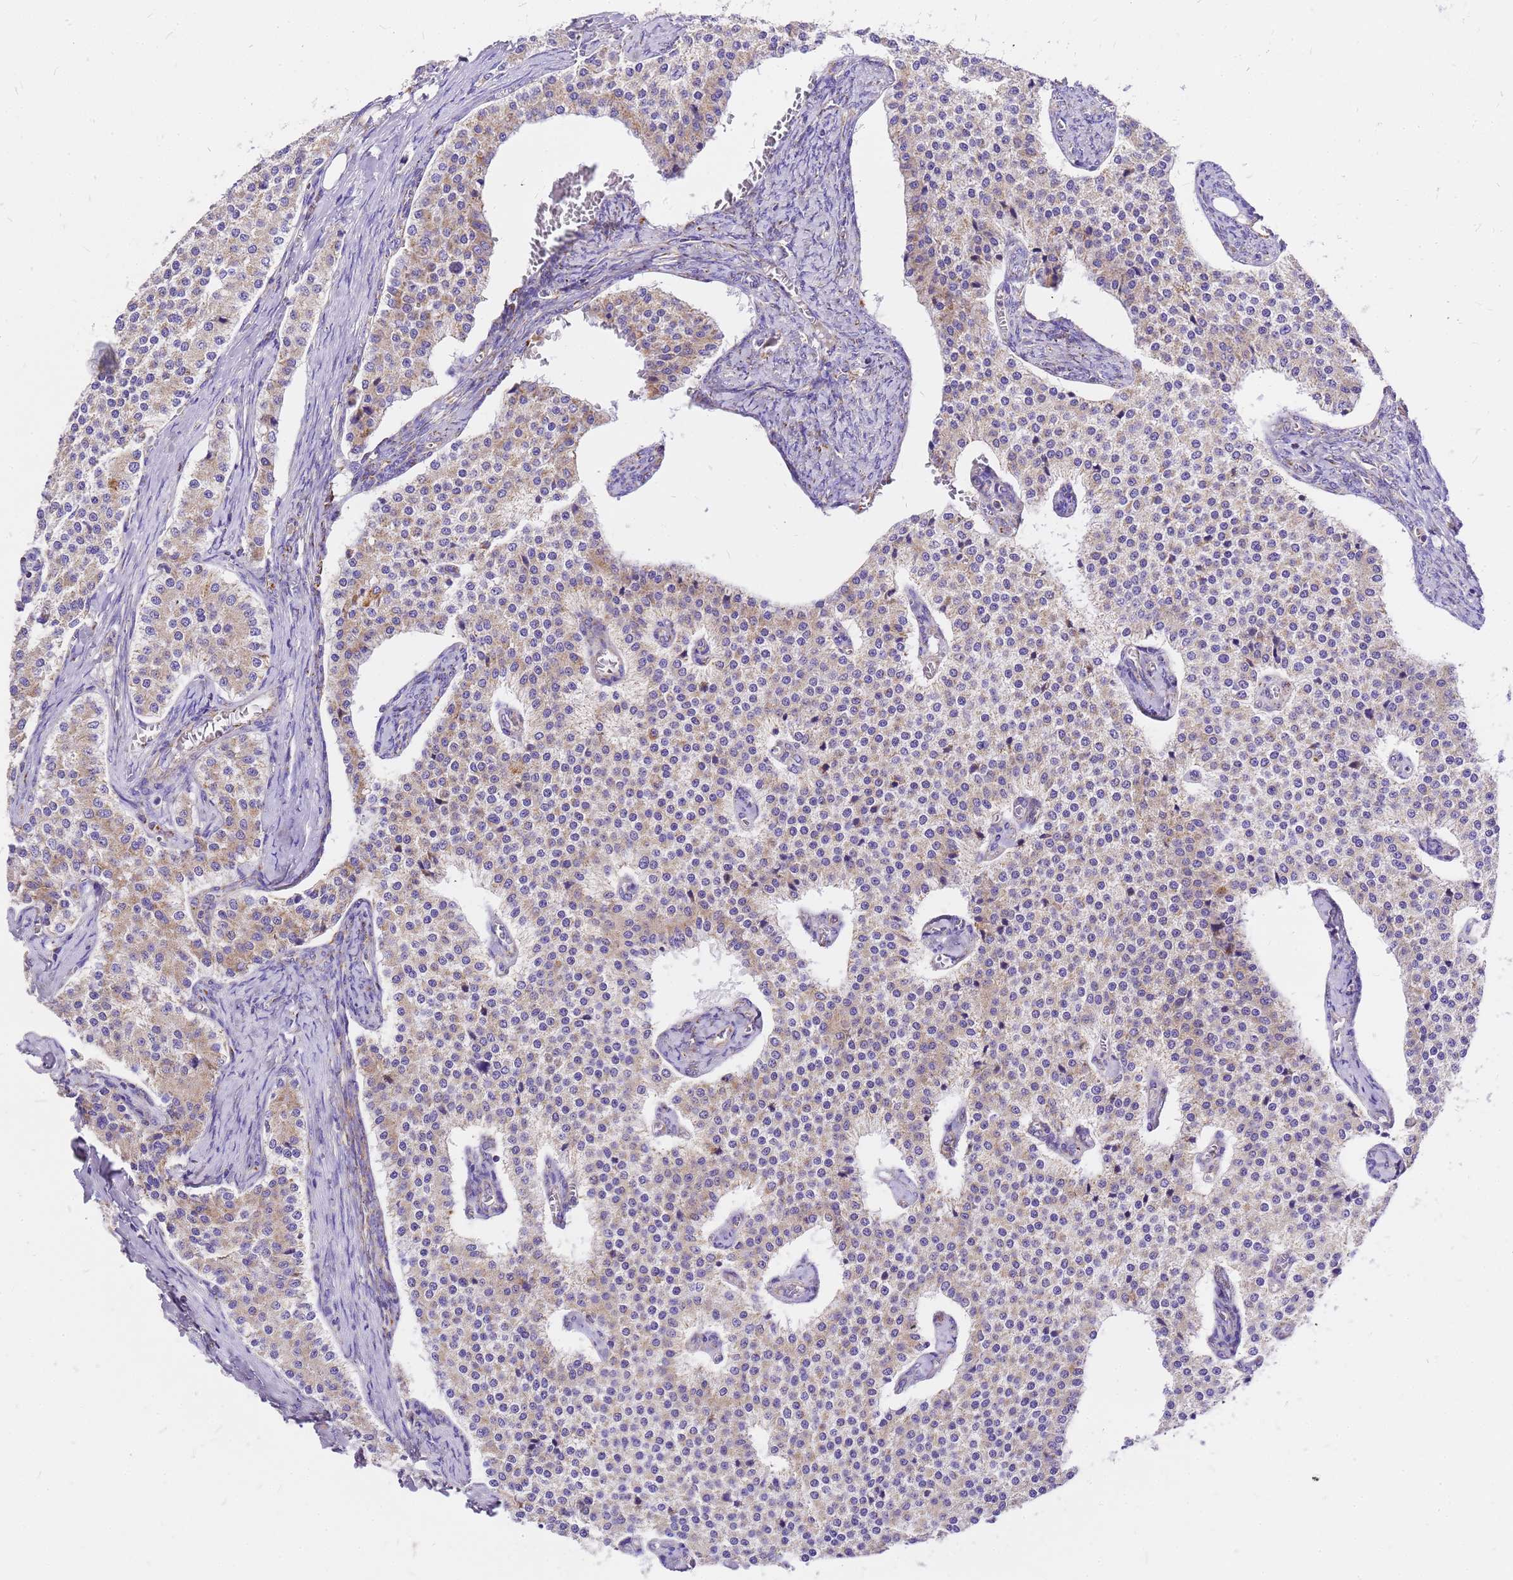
{"staining": {"intensity": "weak", "quantity": "25%-75%", "location": "cytoplasmic/membranous"}, "tissue": "carcinoid", "cell_type": "Tumor cells", "image_type": "cancer", "snomed": [{"axis": "morphology", "description": "Carcinoid, malignant, NOS"}, {"axis": "topography", "description": "Colon"}], "caption": "A brown stain shows weak cytoplasmic/membranous expression of a protein in malignant carcinoid tumor cells.", "gene": "MRPS26", "patient": {"sex": "female", "age": 52}}